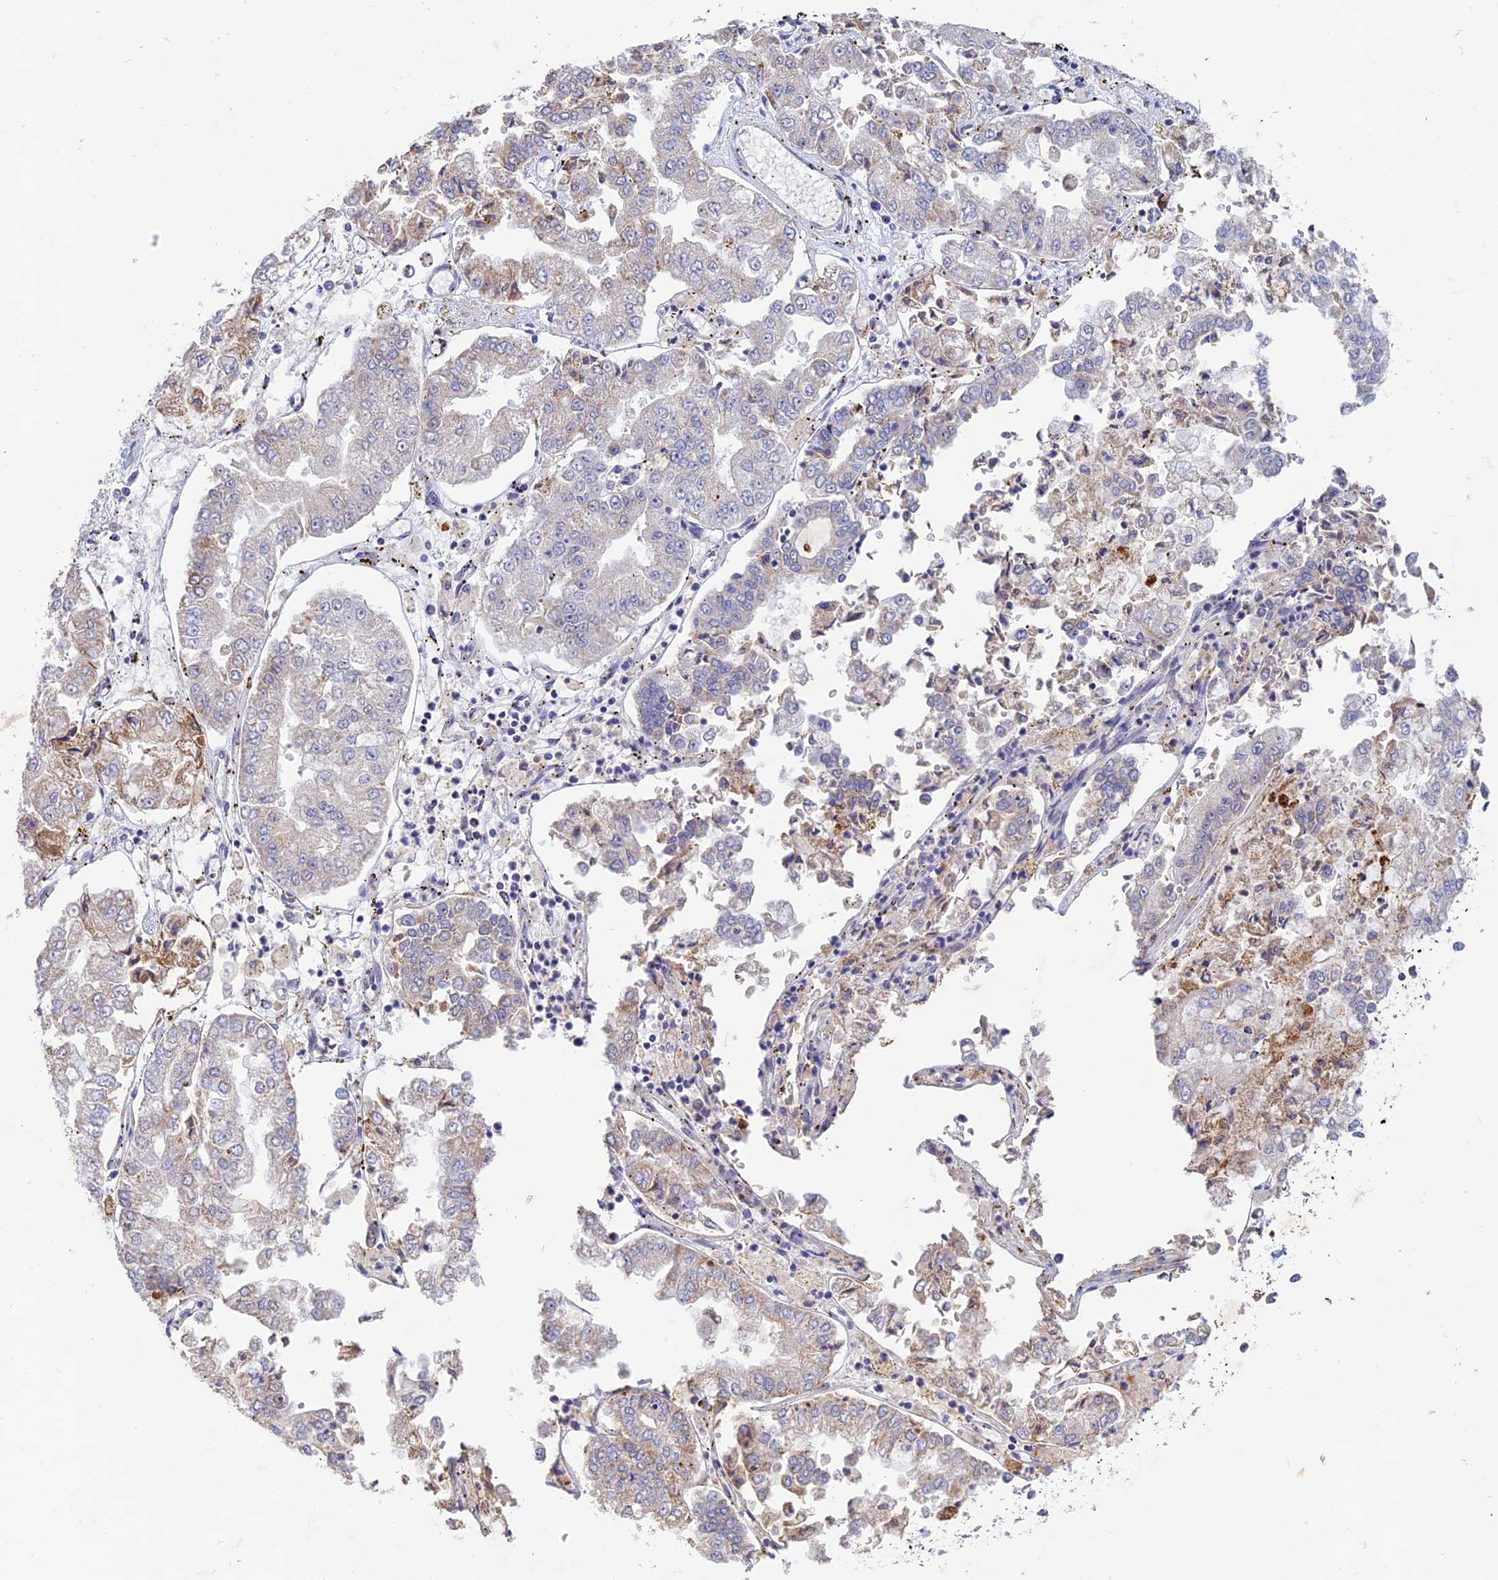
{"staining": {"intensity": "weak", "quantity": "<25%", "location": "cytoplasmic/membranous"}, "tissue": "stomach cancer", "cell_type": "Tumor cells", "image_type": "cancer", "snomed": [{"axis": "morphology", "description": "Adenocarcinoma, NOS"}, {"axis": "topography", "description": "Stomach"}], "caption": "Immunohistochemical staining of adenocarcinoma (stomach) demonstrates no significant positivity in tumor cells. The staining is performed using DAB brown chromogen with nuclei counter-stained in using hematoxylin.", "gene": "WDR55", "patient": {"sex": "male", "age": 76}}